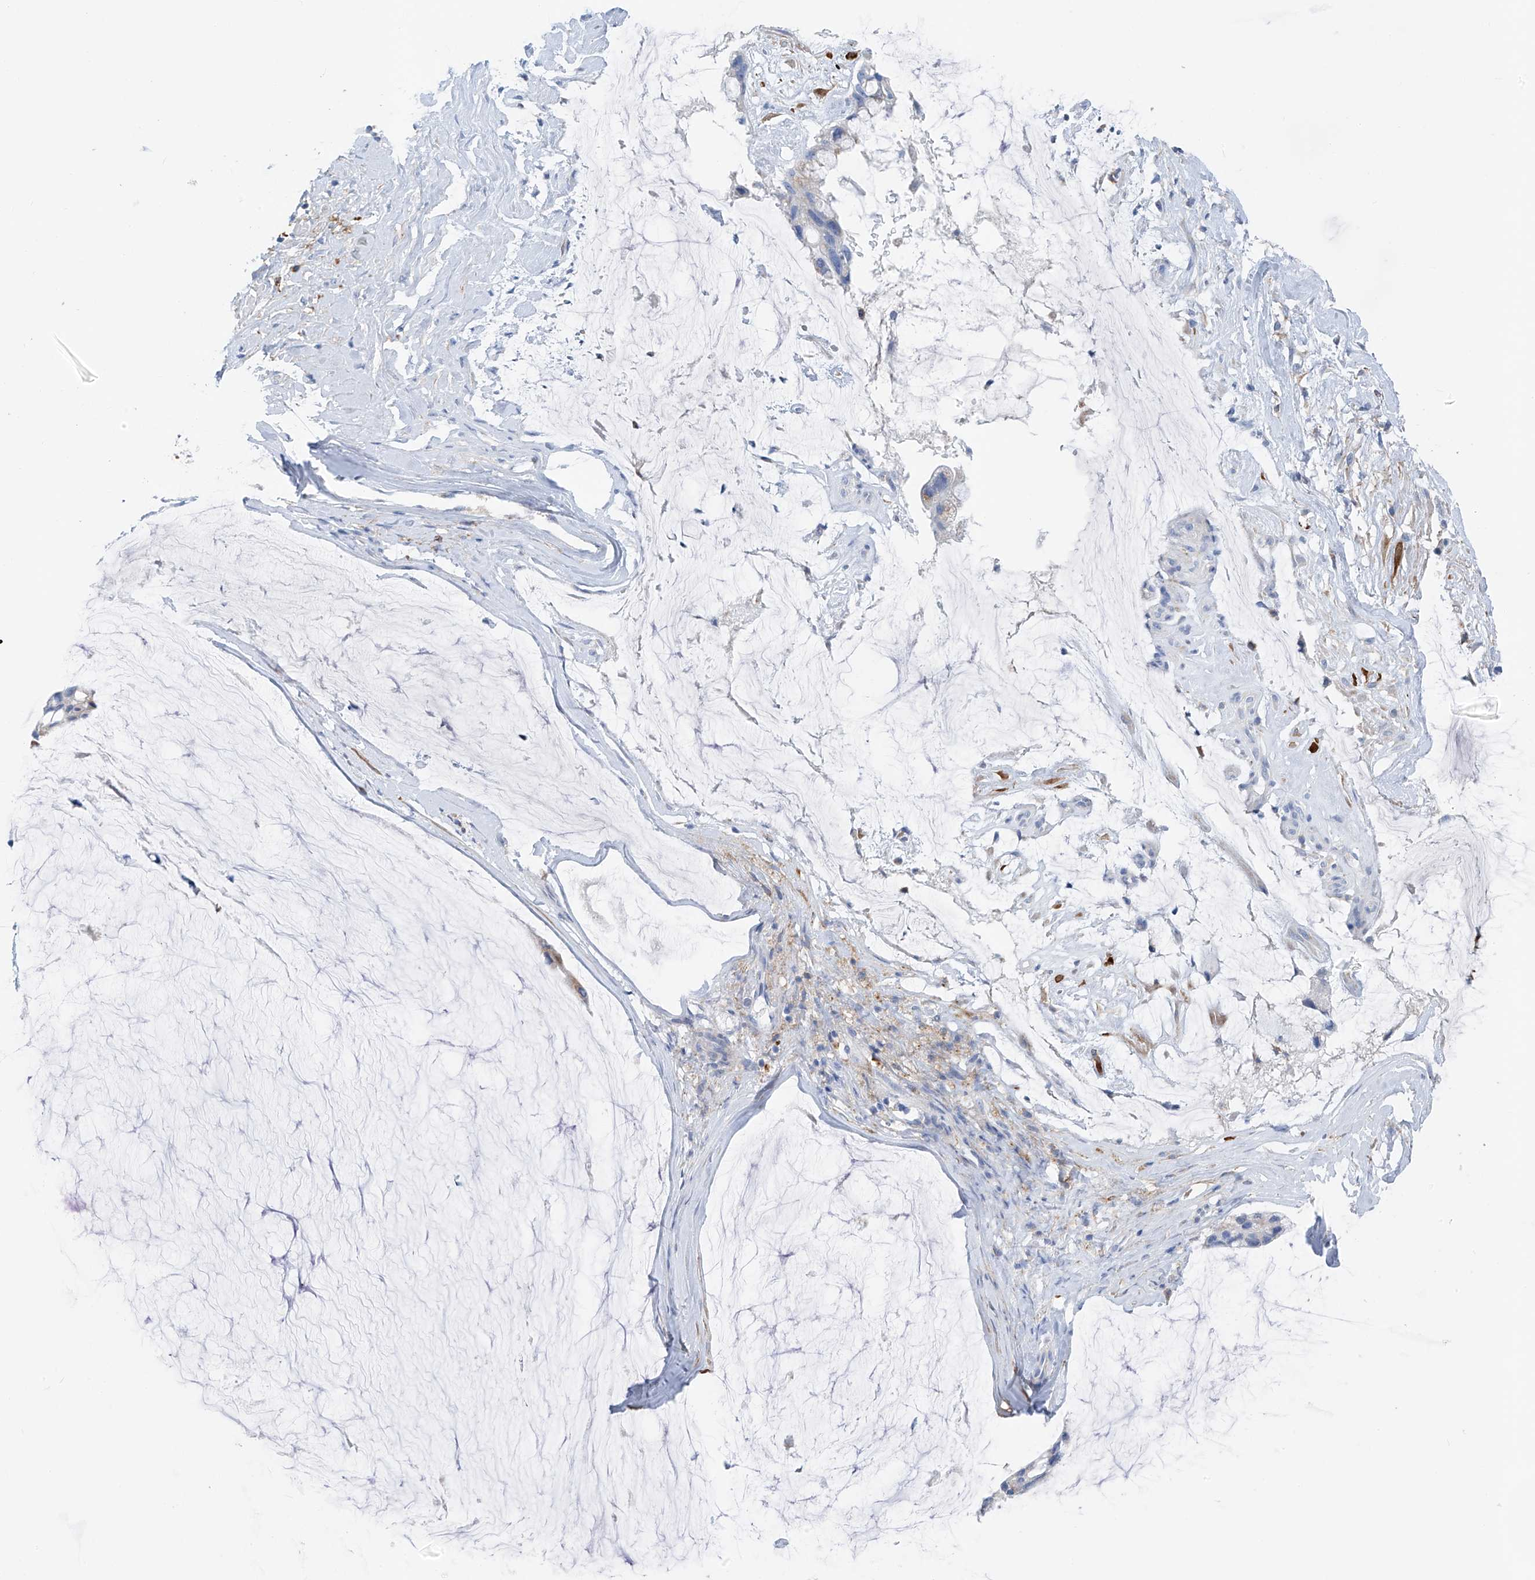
{"staining": {"intensity": "negative", "quantity": "none", "location": "none"}, "tissue": "ovarian cancer", "cell_type": "Tumor cells", "image_type": "cancer", "snomed": [{"axis": "morphology", "description": "Cystadenocarcinoma, mucinous, NOS"}, {"axis": "topography", "description": "Ovary"}], "caption": "Ovarian cancer was stained to show a protein in brown. There is no significant staining in tumor cells.", "gene": "GLMP", "patient": {"sex": "female", "age": 39}}